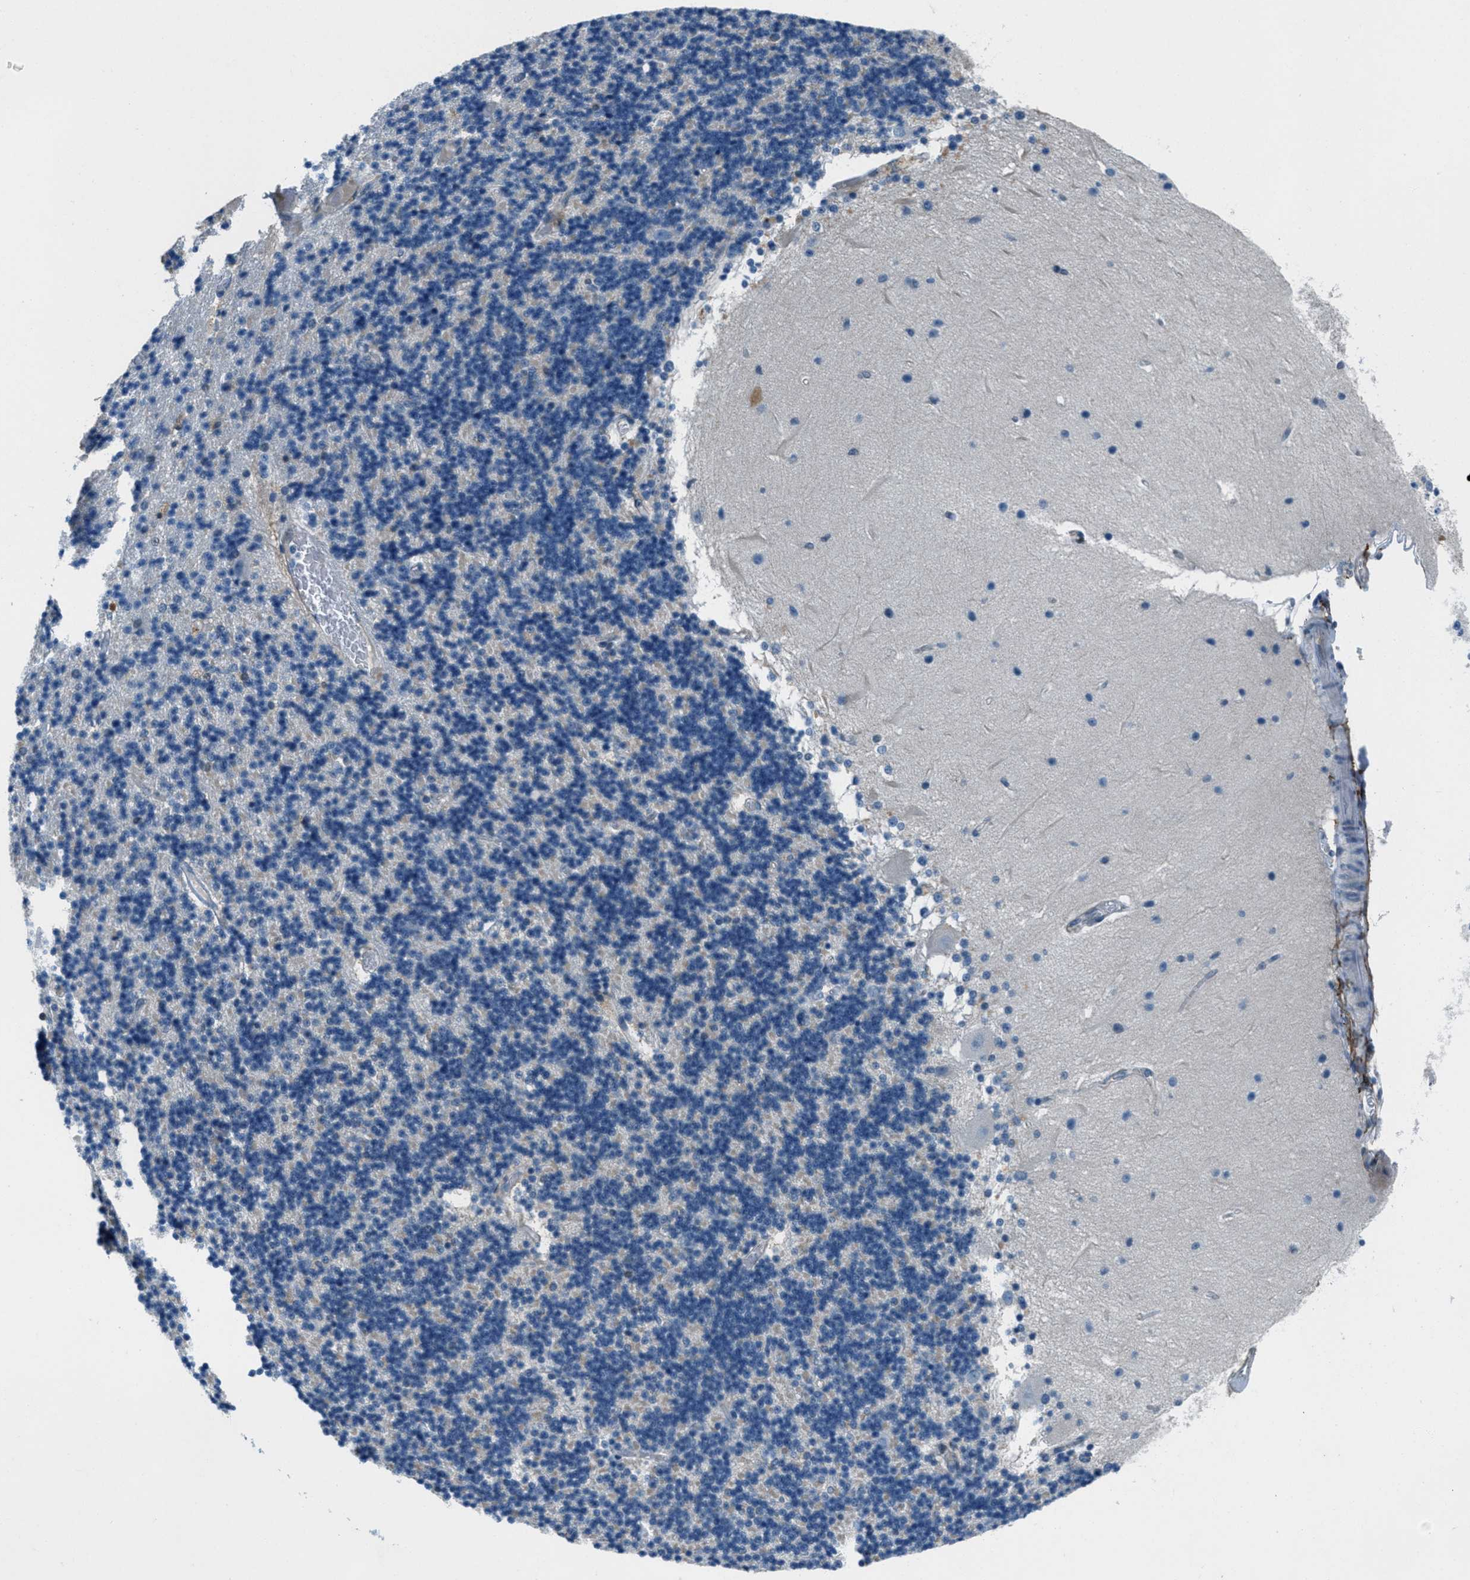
{"staining": {"intensity": "negative", "quantity": "none", "location": "none"}, "tissue": "cerebellum", "cell_type": "Cells in granular layer", "image_type": "normal", "snomed": [{"axis": "morphology", "description": "Normal tissue, NOS"}, {"axis": "topography", "description": "Cerebellum"}], "caption": "An IHC histopathology image of normal cerebellum is shown. There is no staining in cells in granular layer of cerebellum.", "gene": "FBN1", "patient": {"sex": "female", "age": 54}}